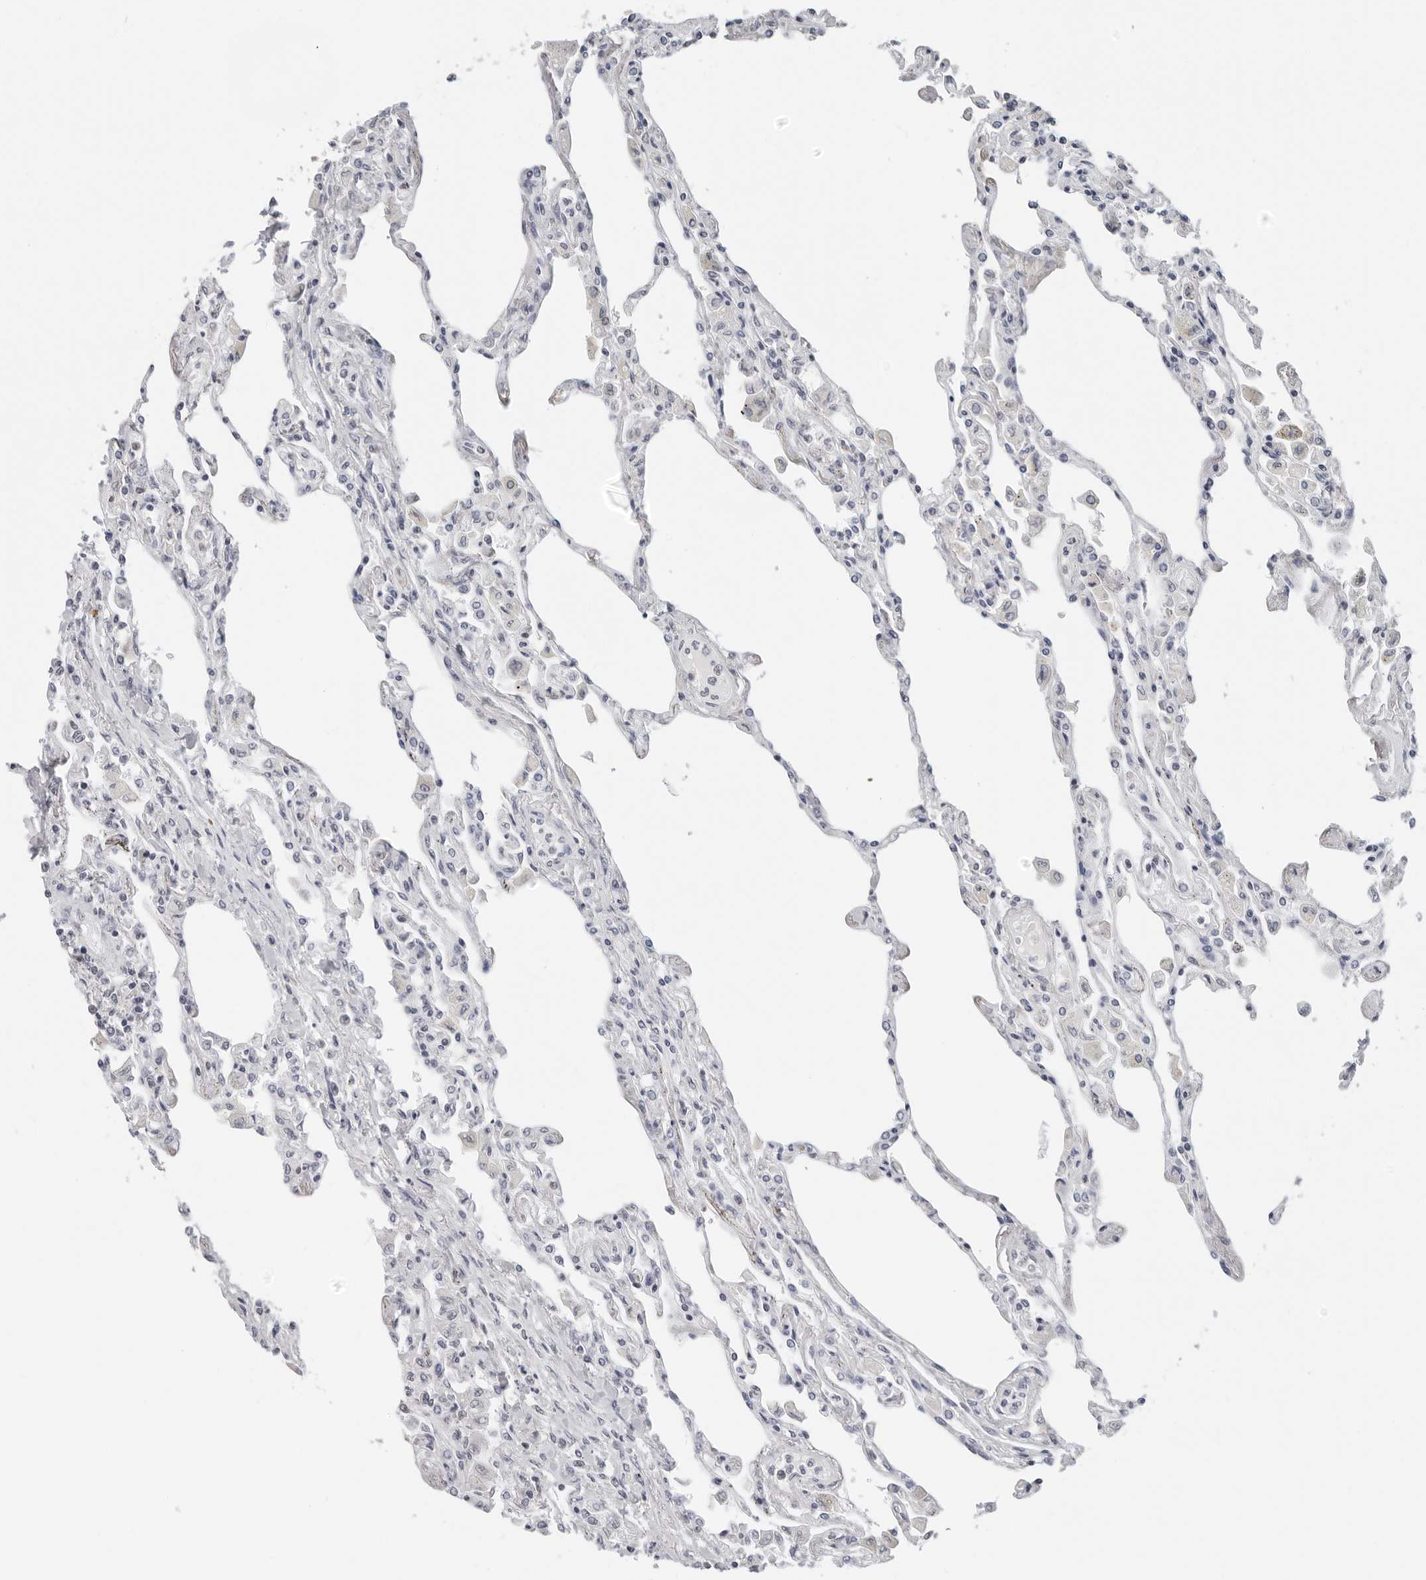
{"staining": {"intensity": "weak", "quantity": "25%-75%", "location": "nuclear"}, "tissue": "lung", "cell_type": "Alveolar cells", "image_type": "normal", "snomed": [{"axis": "morphology", "description": "Normal tissue, NOS"}, {"axis": "topography", "description": "Bronchus"}, {"axis": "topography", "description": "Lung"}], "caption": "Protein analysis of normal lung demonstrates weak nuclear positivity in about 25%-75% of alveolar cells. The protein of interest is shown in brown color, while the nuclei are stained blue.", "gene": "FLG2", "patient": {"sex": "female", "age": 49}}